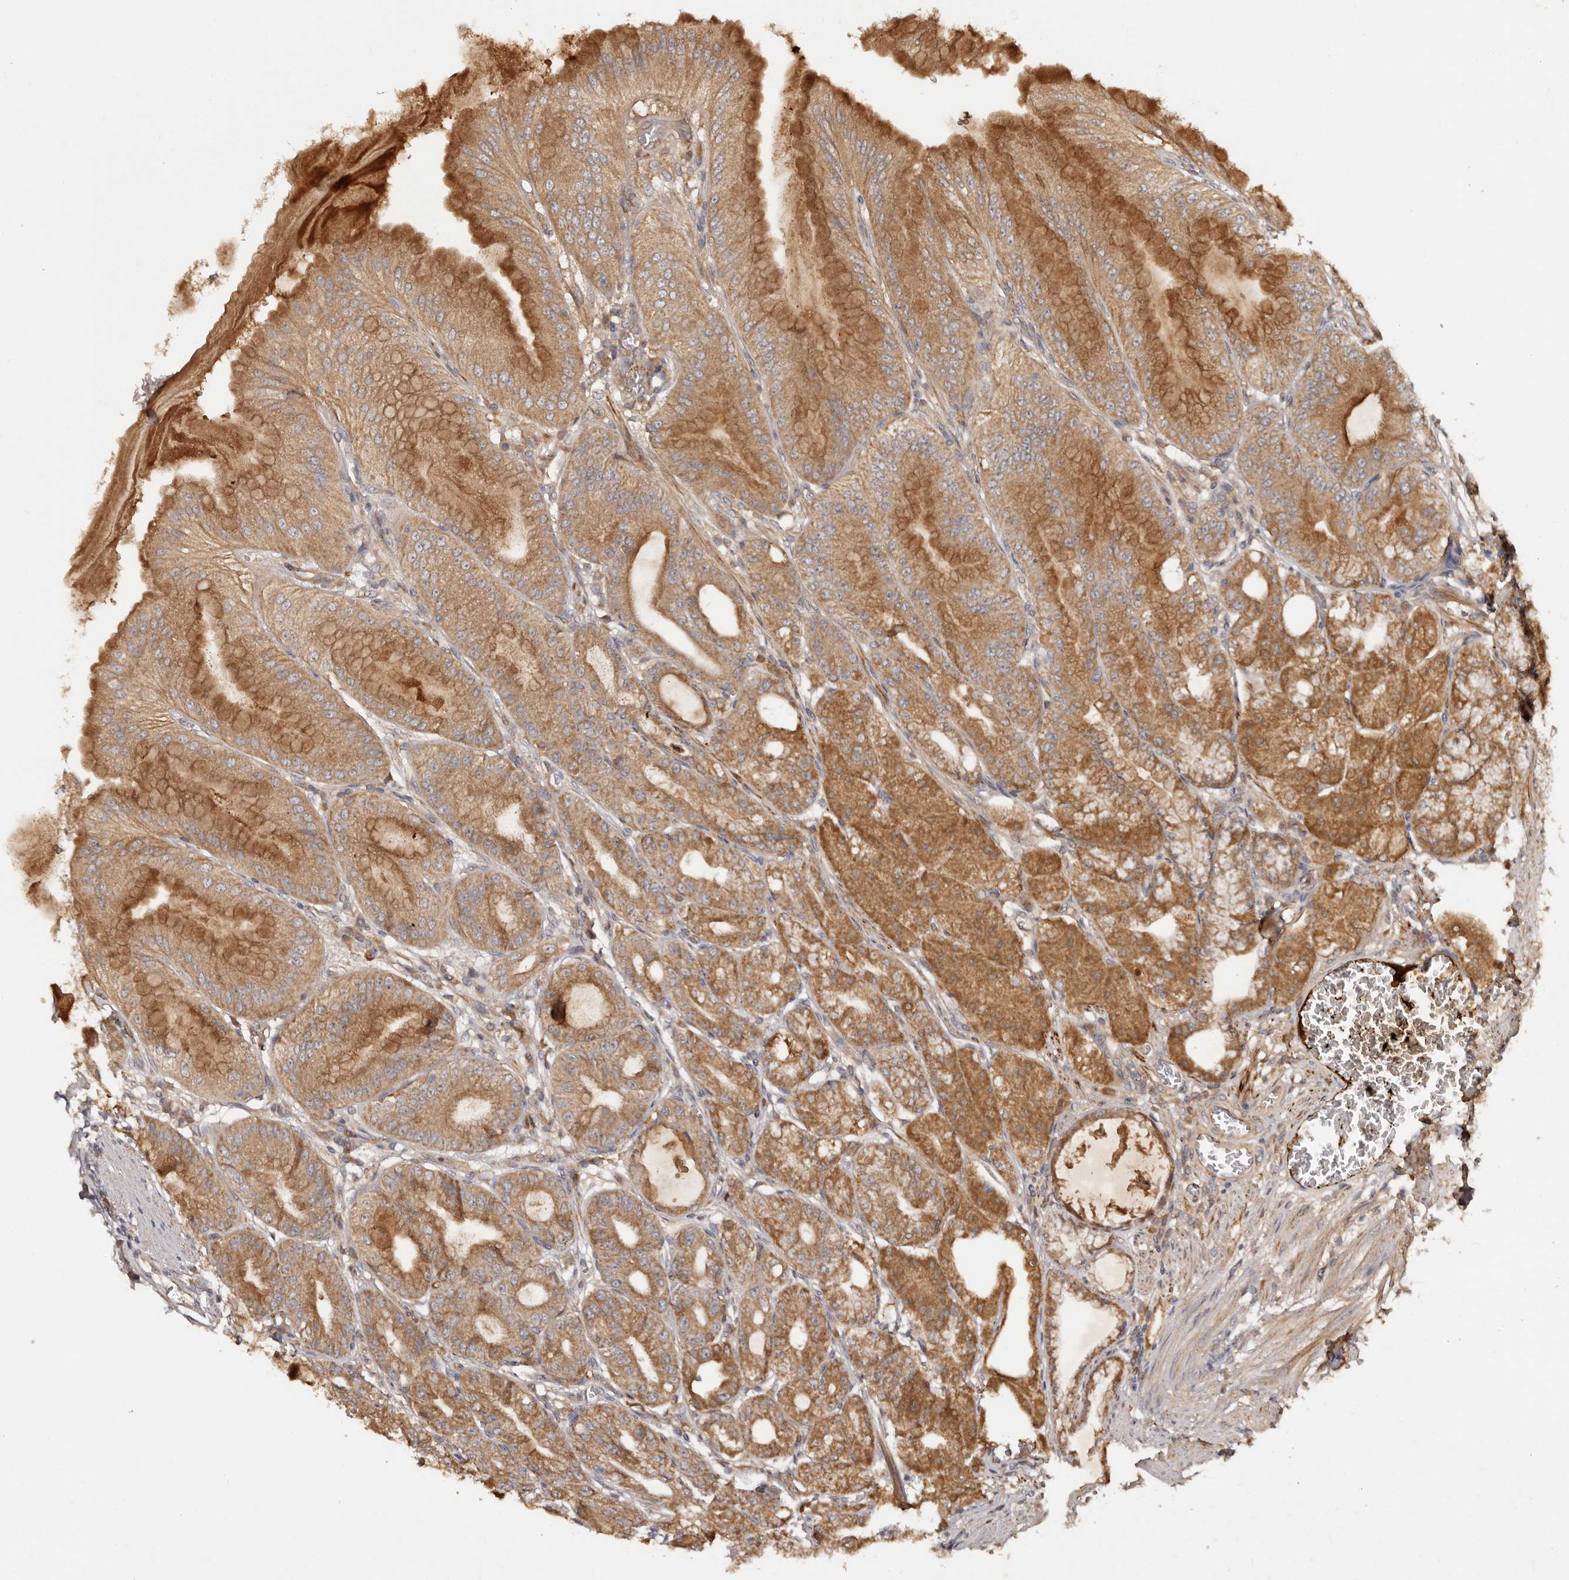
{"staining": {"intensity": "moderate", "quantity": ">75%", "location": "cytoplasmic/membranous"}, "tissue": "stomach", "cell_type": "Glandular cells", "image_type": "normal", "snomed": [{"axis": "morphology", "description": "Normal tissue, NOS"}, {"axis": "topography", "description": "Stomach, lower"}], "caption": "Immunohistochemistry (DAB (3,3'-diaminobenzidine)) staining of benign stomach demonstrates moderate cytoplasmic/membranous protein expression in approximately >75% of glandular cells. The protein is stained brown, and the nuclei are stained in blue (DAB IHC with brightfield microscopy, high magnification).", "gene": "PKIB", "patient": {"sex": "male", "age": 71}}